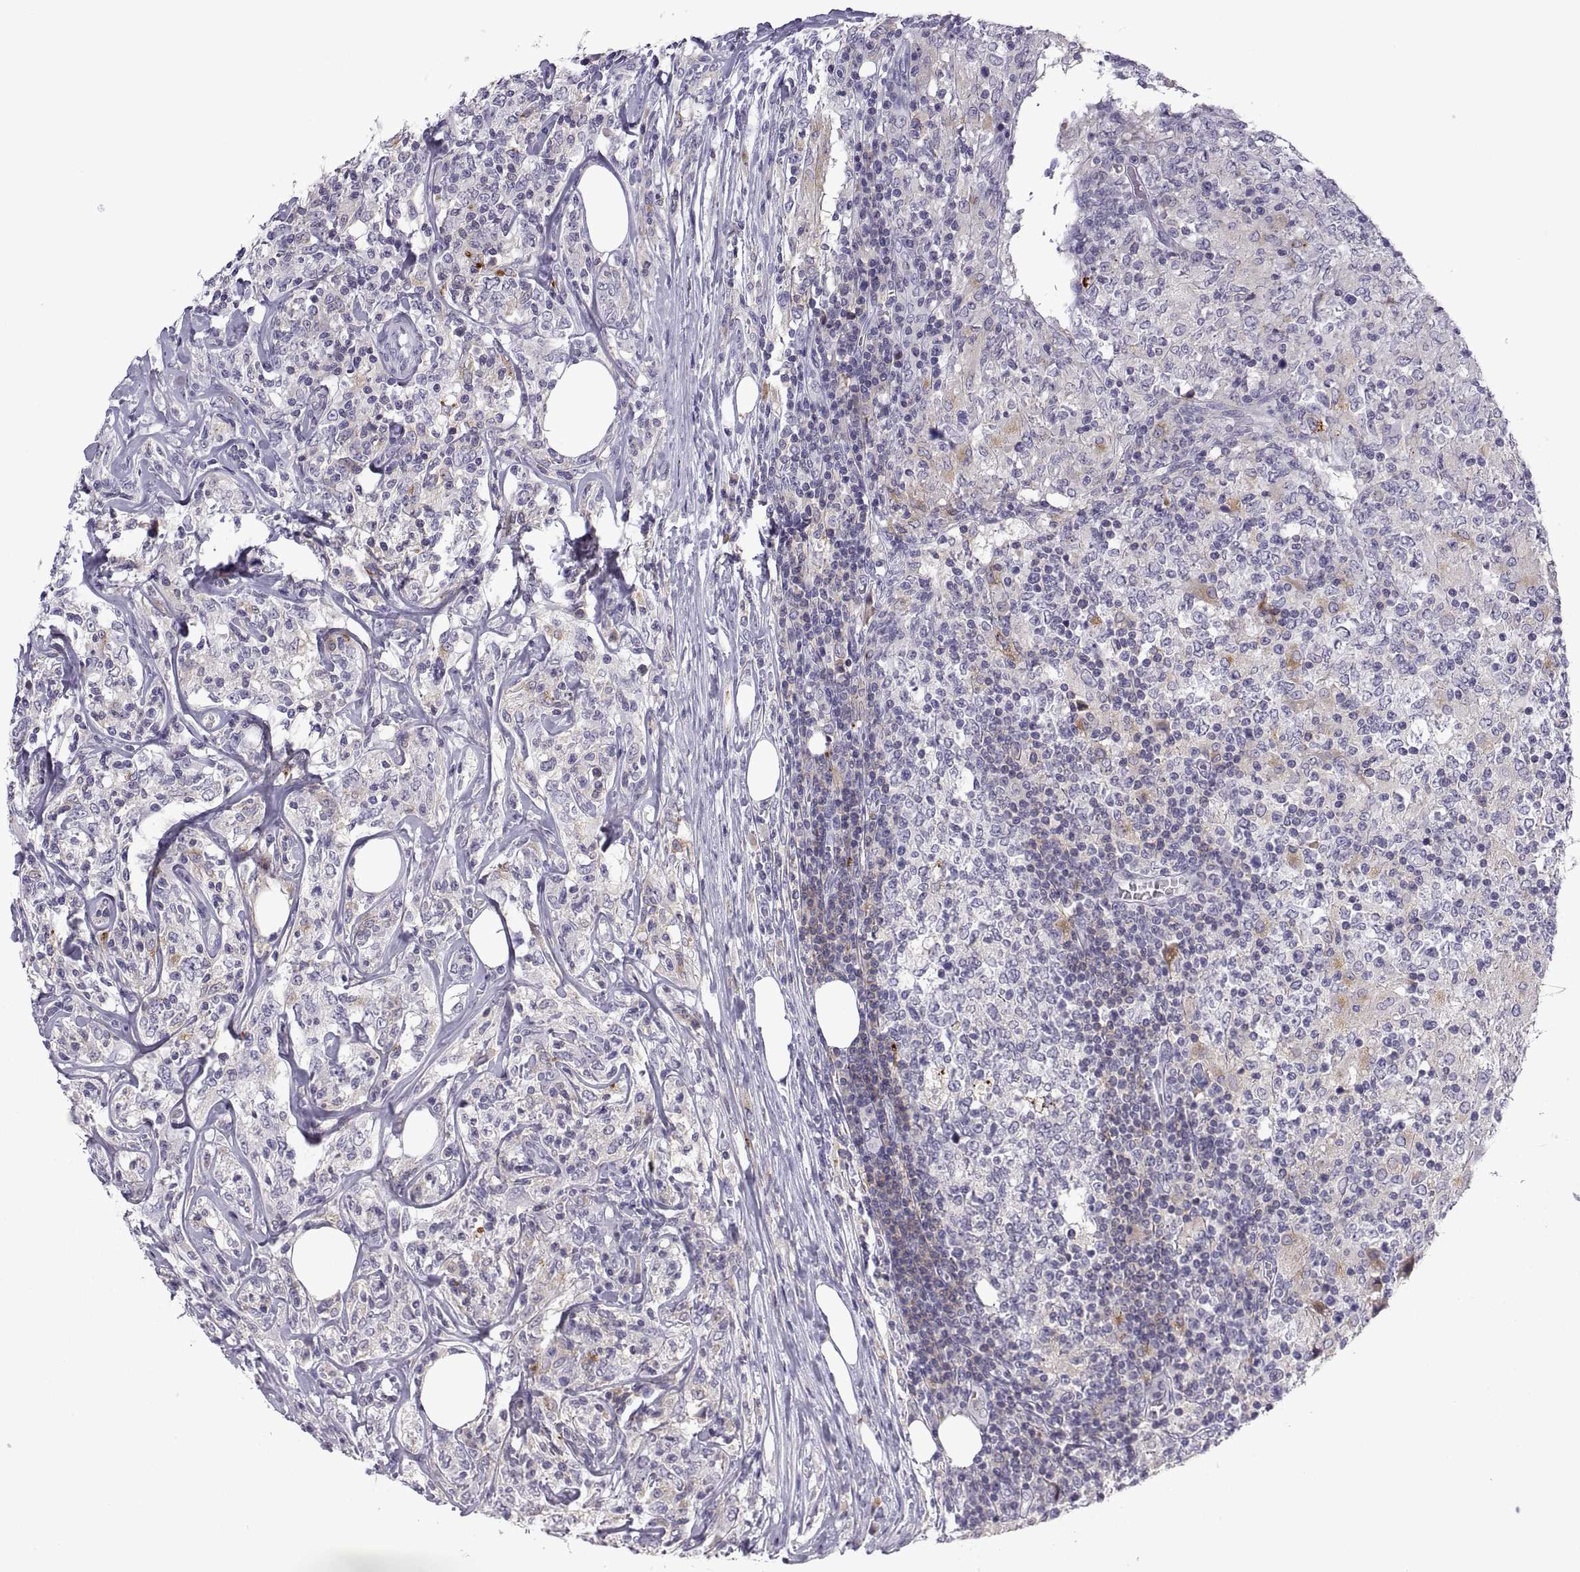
{"staining": {"intensity": "negative", "quantity": "none", "location": "none"}, "tissue": "lymphoma", "cell_type": "Tumor cells", "image_type": "cancer", "snomed": [{"axis": "morphology", "description": "Malignant lymphoma, non-Hodgkin's type, High grade"}, {"axis": "topography", "description": "Lymph node"}], "caption": "This is a image of immunohistochemistry staining of lymphoma, which shows no expression in tumor cells.", "gene": "RGS19", "patient": {"sex": "female", "age": 84}}